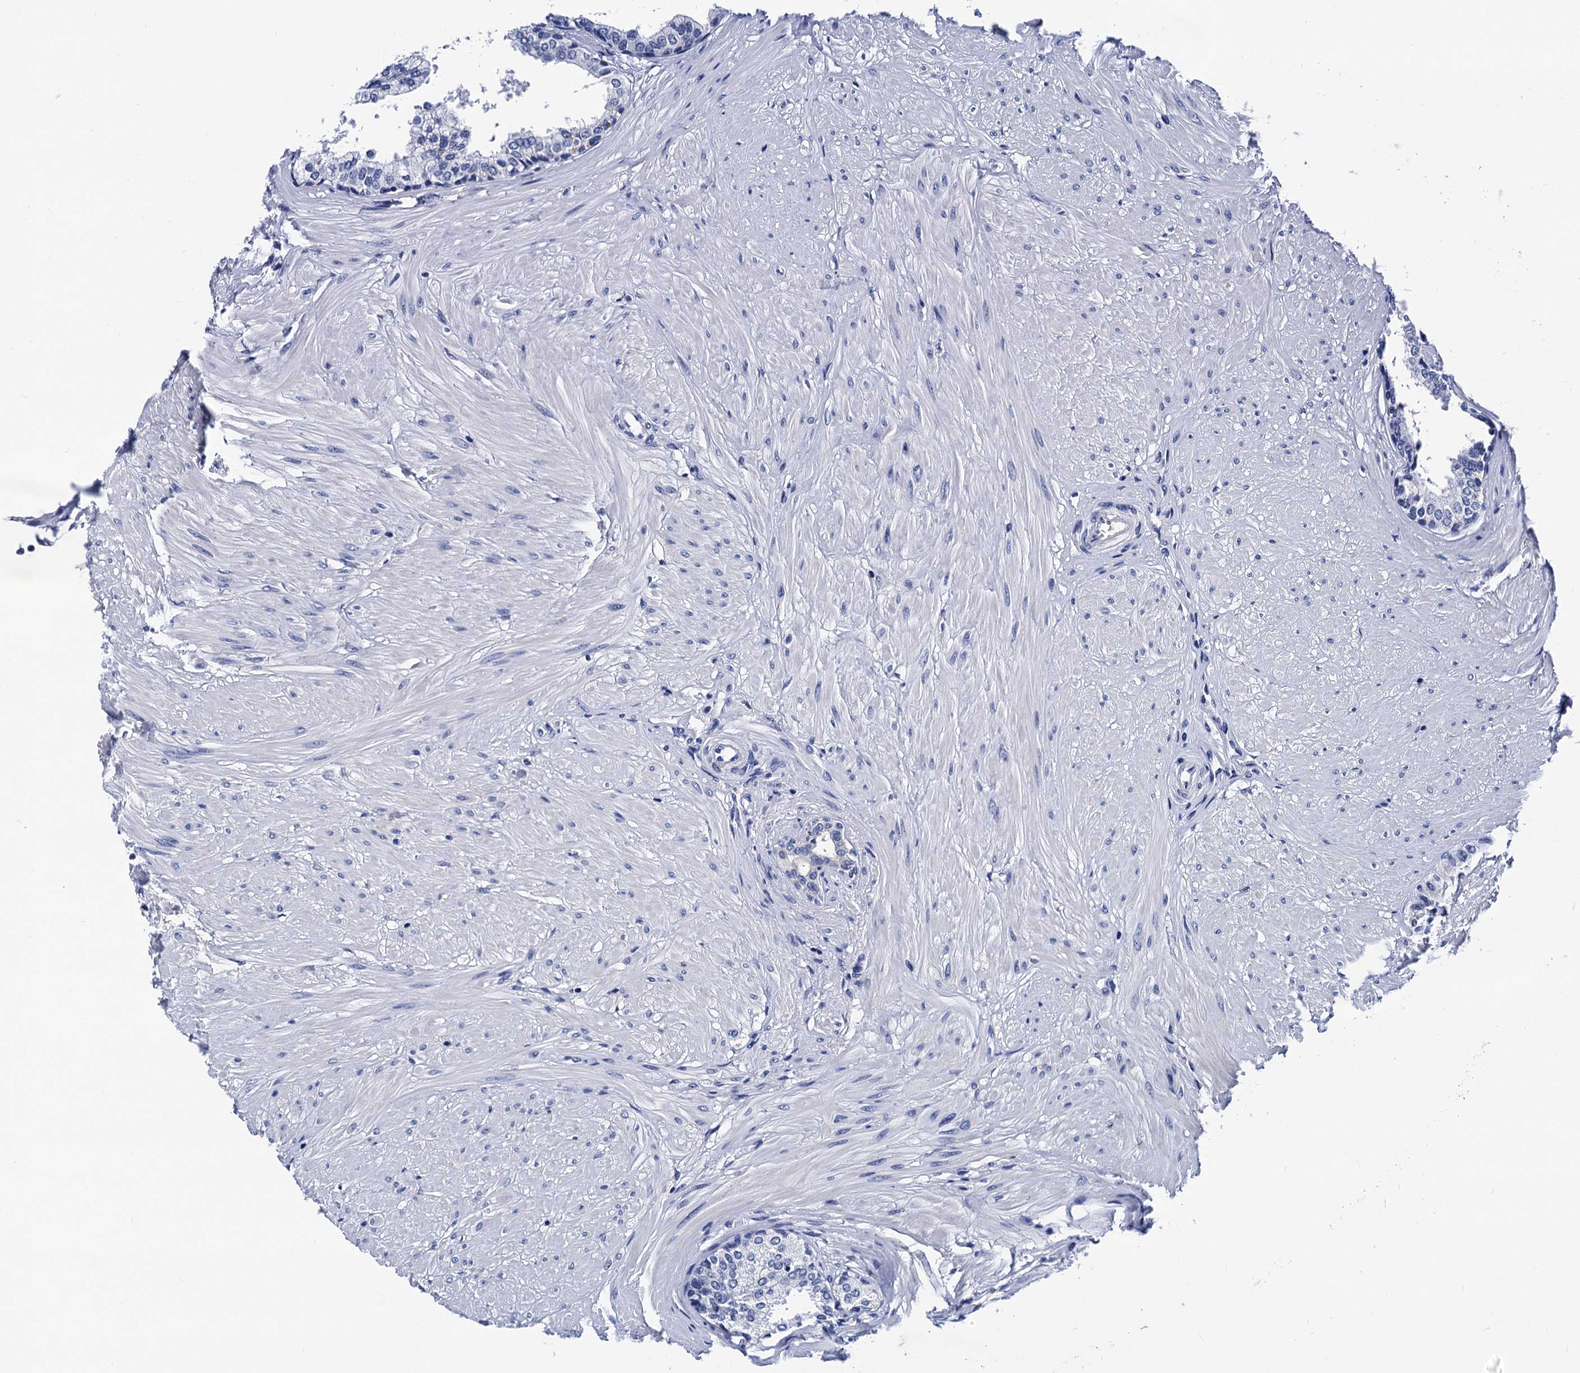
{"staining": {"intensity": "negative", "quantity": "none", "location": "none"}, "tissue": "prostate", "cell_type": "Glandular cells", "image_type": "normal", "snomed": [{"axis": "morphology", "description": "Normal tissue, NOS"}, {"axis": "topography", "description": "Prostate"}], "caption": "Immunohistochemistry micrograph of normal prostate: human prostate stained with DAB reveals no significant protein expression in glandular cells.", "gene": "LRRC30", "patient": {"sex": "male", "age": 48}}